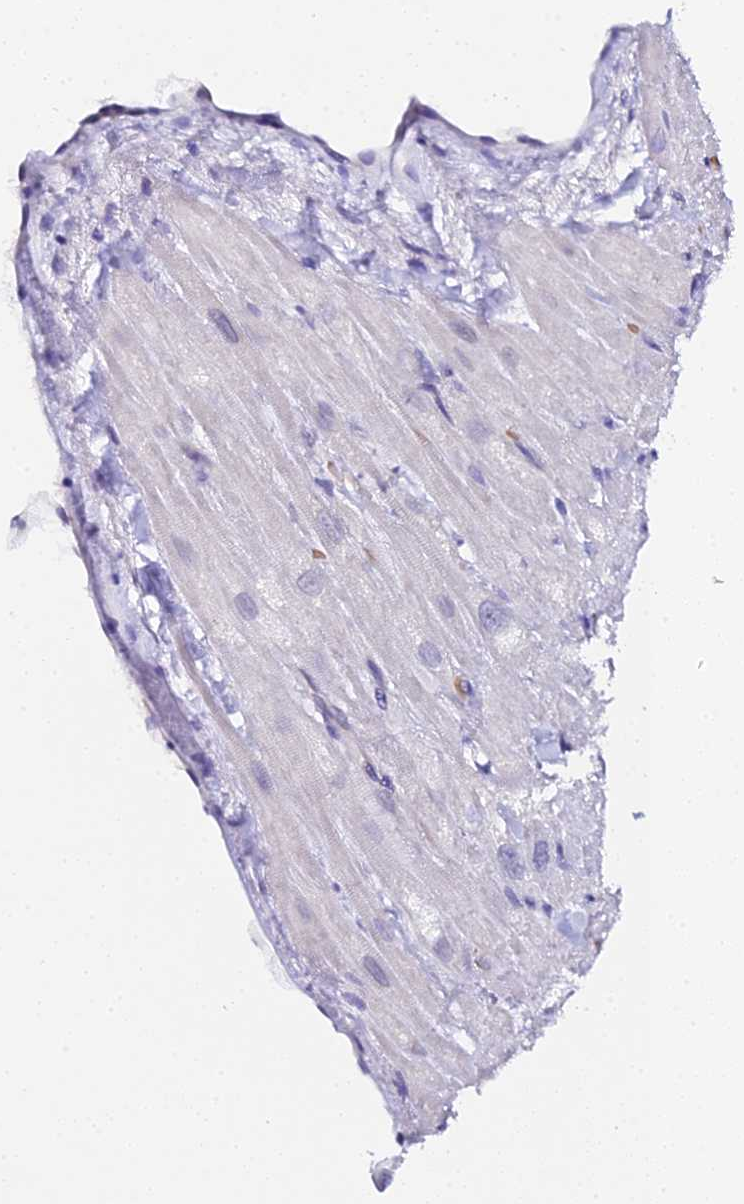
{"staining": {"intensity": "negative", "quantity": "none", "location": "none"}, "tissue": "heart muscle", "cell_type": "Cardiomyocytes", "image_type": "normal", "snomed": [{"axis": "morphology", "description": "Normal tissue, NOS"}, {"axis": "topography", "description": "Heart"}], "caption": "Immunohistochemistry (IHC) histopathology image of unremarkable heart muscle stained for a protein (brown), which reveals no expression in cardiomyocytes. (Brightfield microscopy of DAB (3,3'-diaminobenzidine) immunohistochemistry (IHC) at high magnification).", "gene": "CFAP45", "patient": {"sex": "male", "age": 65}}